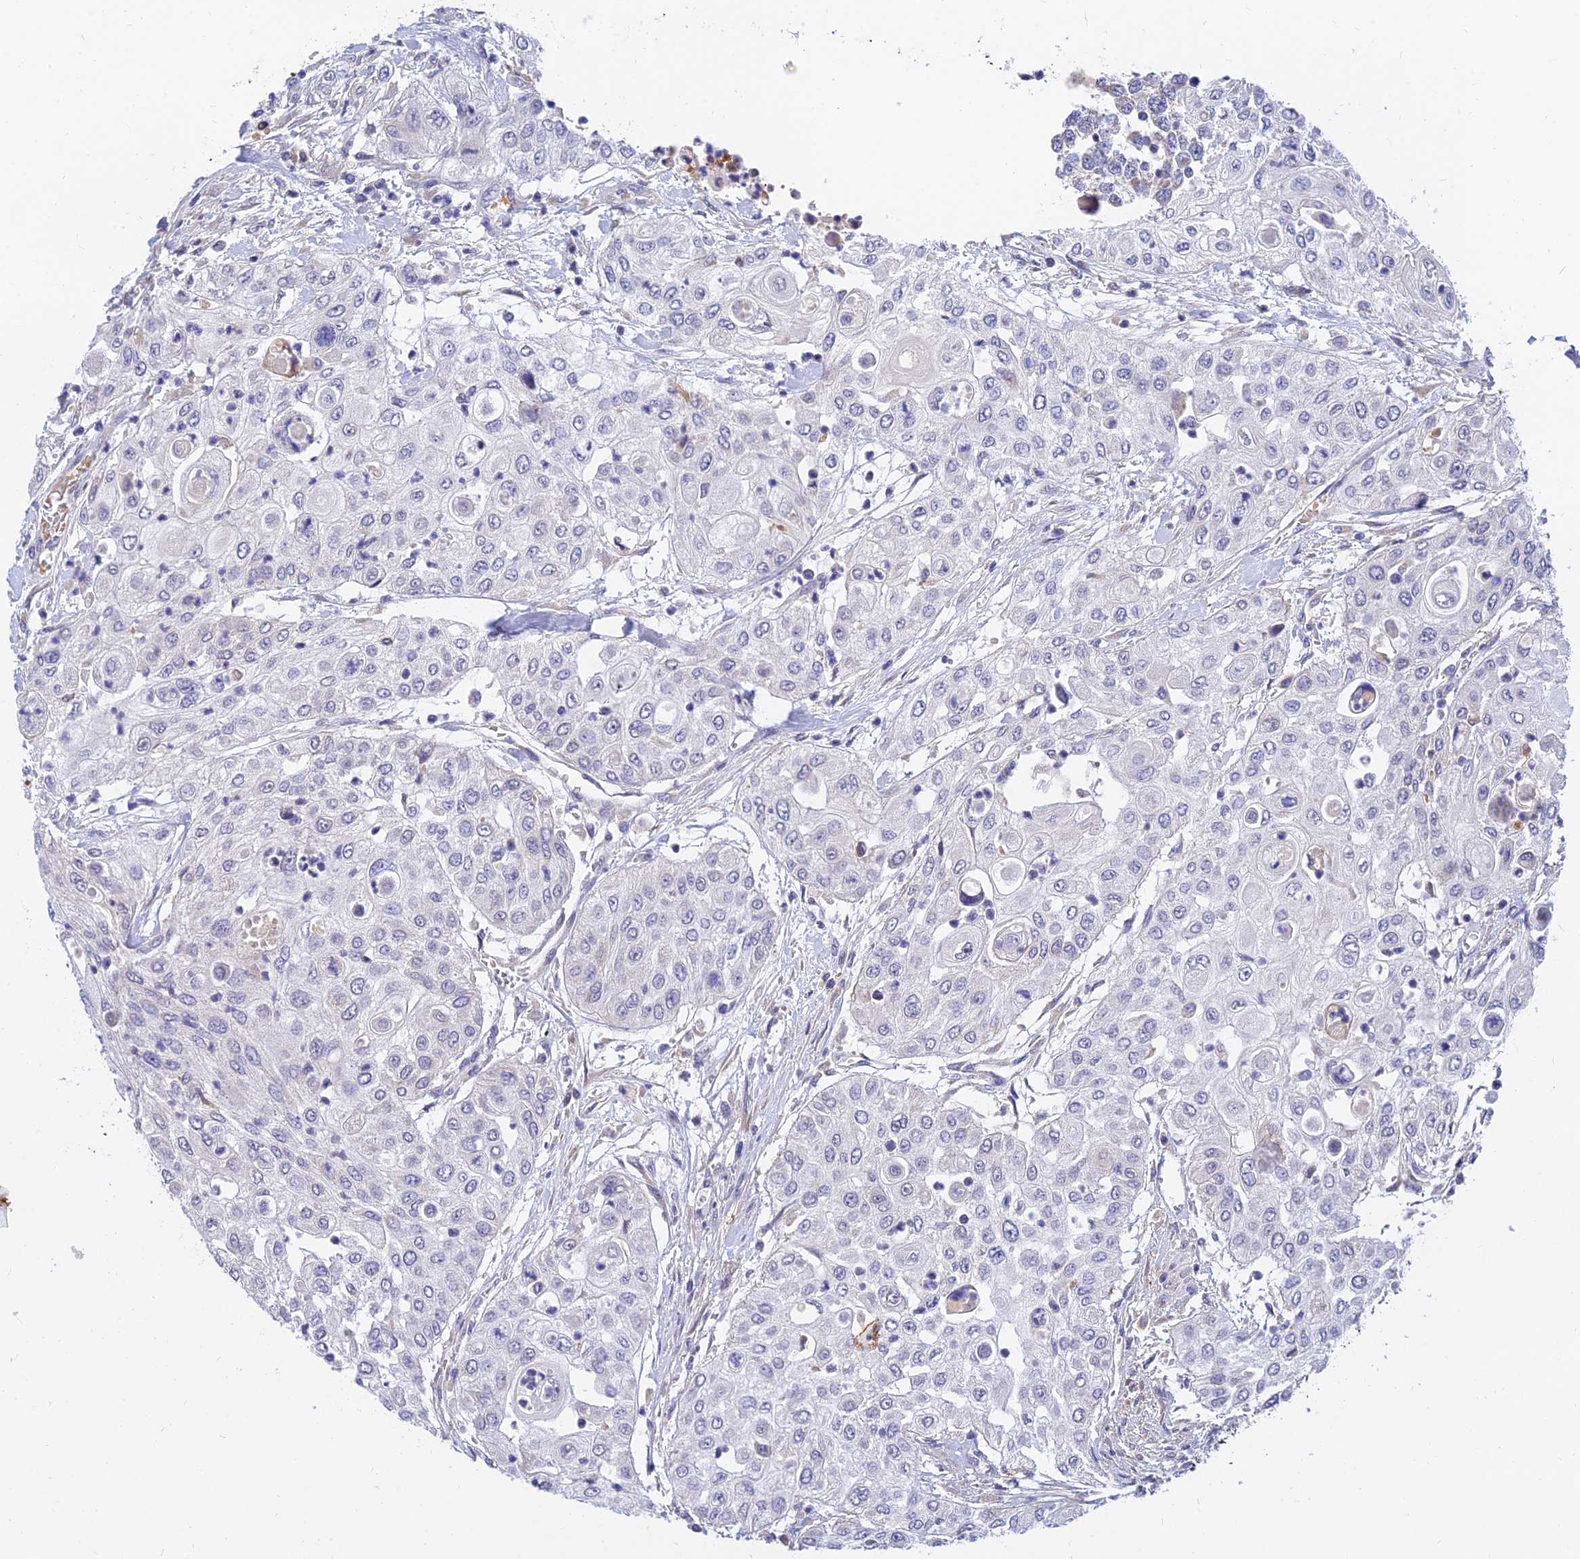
{"staining": {"intensity": "negative", "quantity": "none", "location": "none"}, "tissue": "urothelial cancer", "cell_type": "Tumor cells", "image_type": "cancer", "snomed": [{"axis": "morphology", "description": "Urothelial carcinoma, High grade"}, {"axis": "topography", "description": "Urinary bladder"}], "caption": "This is an immunohistochemistry image of human urothelial carcinoma (high-grade). There is no staining in tumor cells.", "gene": "ANKS4B", "patient": {"sex": "female", "age": 79}}